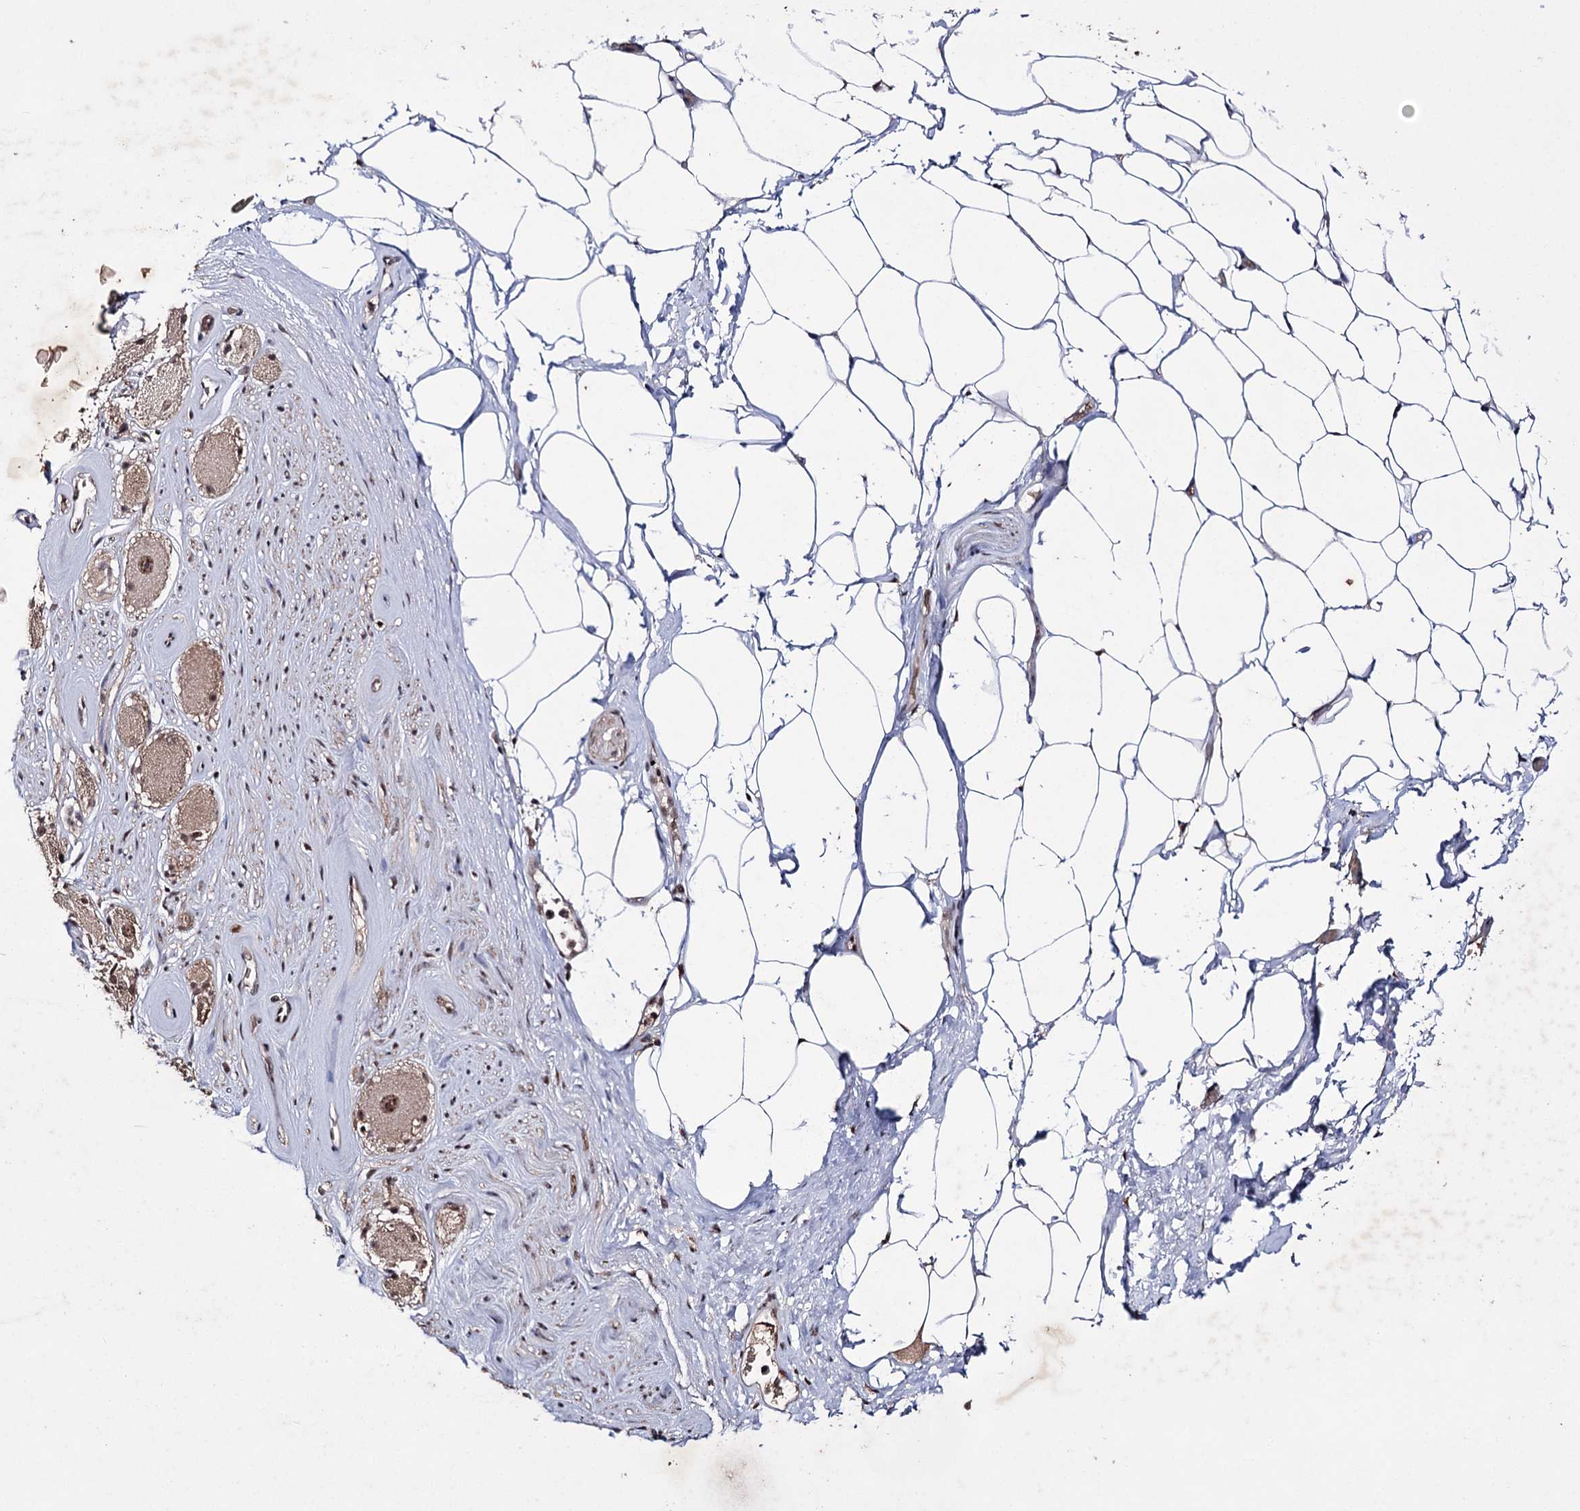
{"staining": {"intensity": "moderate", "quantity": "<25%", "location": "nuclear"}, "tissue": "adipose tissue", "cell_type": "Adipocytes", "image_type": "normal", "snomed": [{"axis": "morphology", "description": "Normal tissue, NOS"}, {"axis": "morphology", "description": "Adenocarcinoma, Low grade"}, {"axis": "topography", "description": "Prostate"}, {"axis": "topography", "description": "Peripheral nerve tissue"}], "caption": "About <25% of adipocytes in normal human adipose tissue show moderate nuclear protein expression as visualized by brown immunohistochemical staining.", "gene": "PRPF40A", "patient": {"sex": "male", "age": 63}}